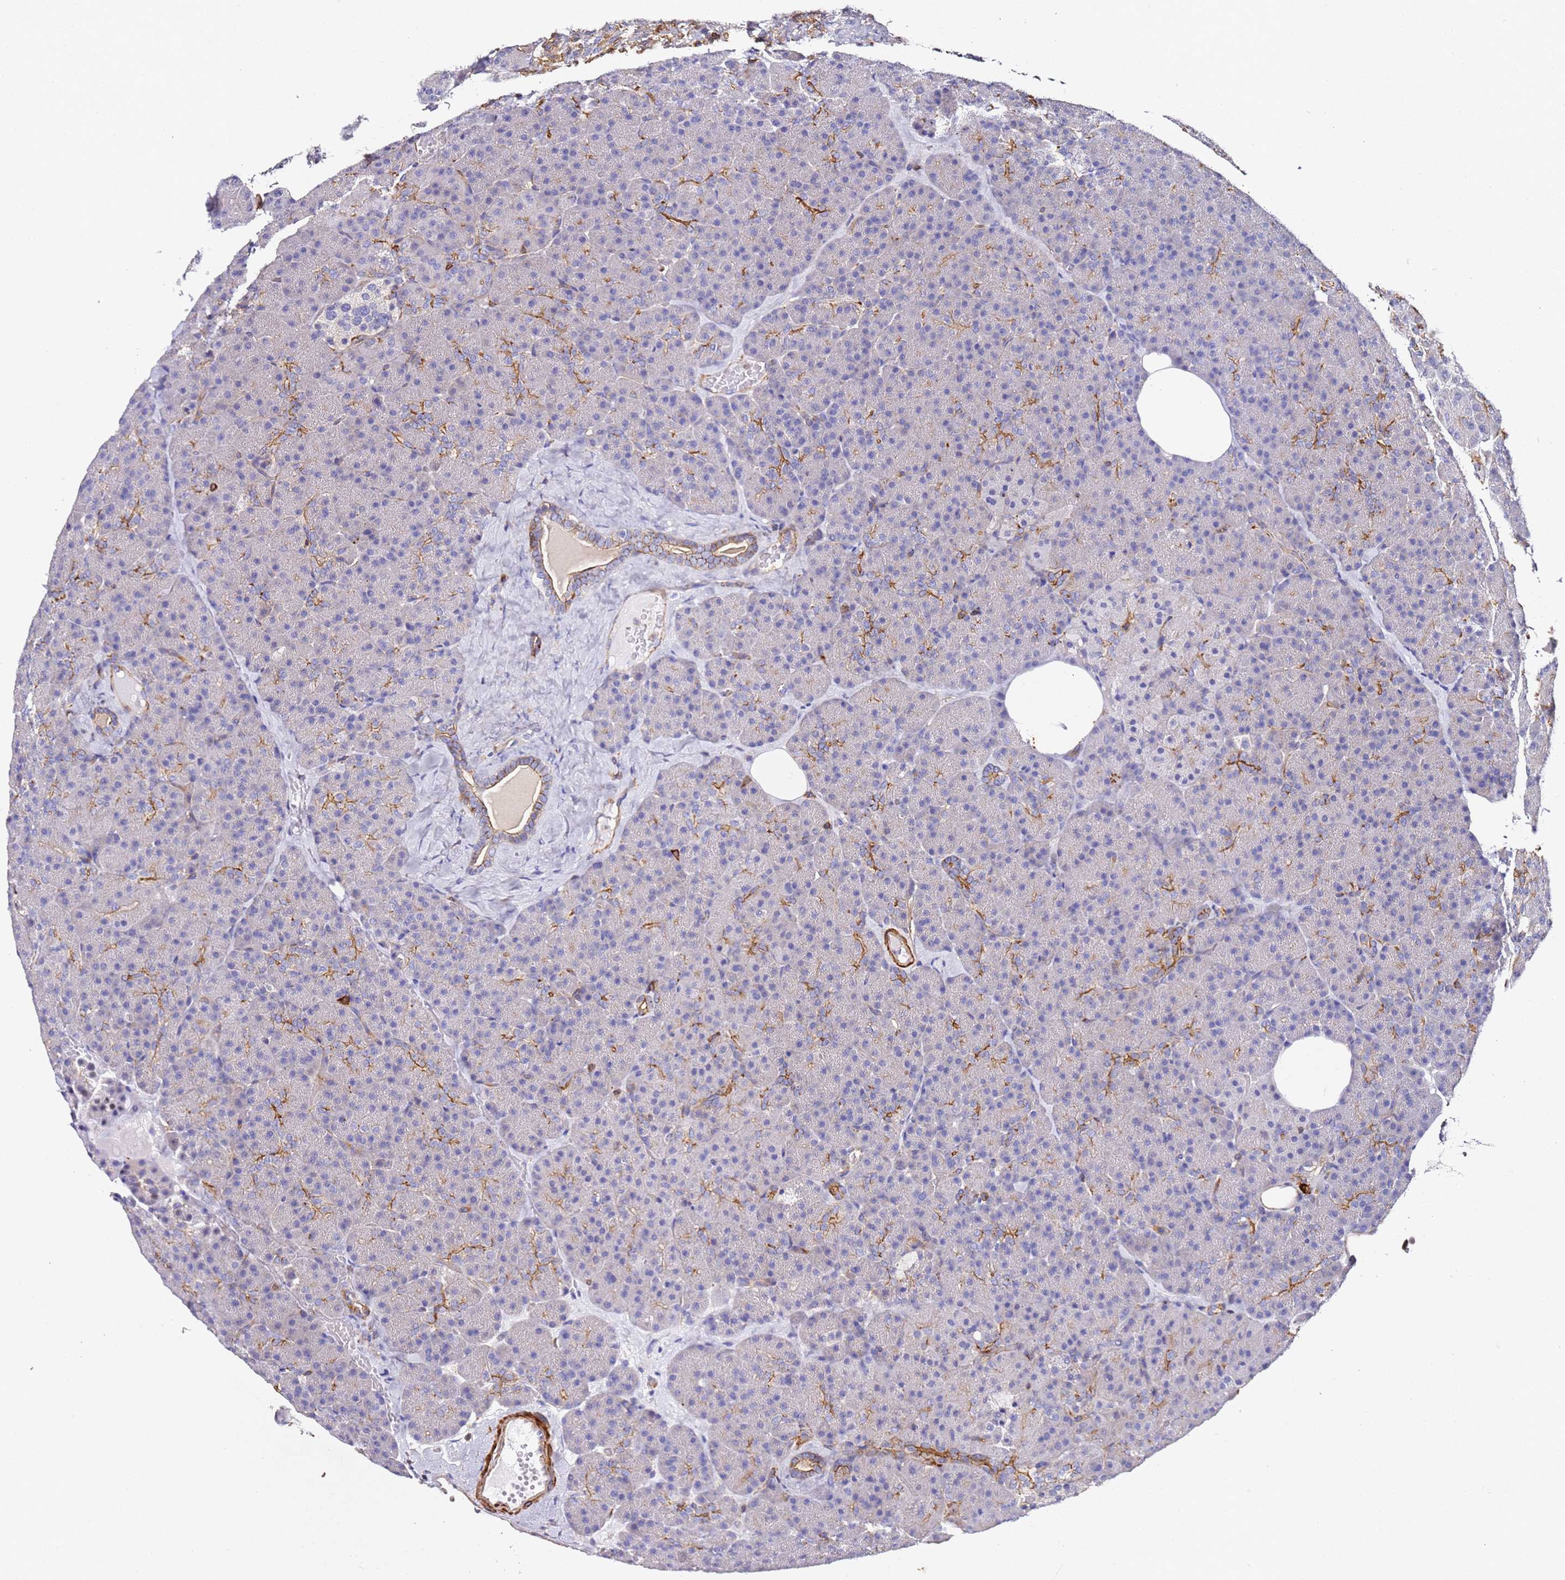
{"staining": {"intensity": "moderate", "quantity": "<25%", "location": "cytoplasmic/membranous"}, "tissue": "pancreas", "cell_type": "Exocrine glandular cells", "image_type": "normal", "snomed": [{"axis": "morphology", "description": "Normal tissue, NOS"}, {"axis": "morphology", "description": "Carcinoid, malignant, NOS"}, {"axis": "topography", "description": "Pancreas"}], "caption": "Immunohistochemical staining of normal human pancreas exhibits low levels of moderate cytoplasmic/membranous expression in approximately <25% of exocrine glandular cells.", "gene": "ZNF671", "patient": {"sex": "female", "age": 35}}